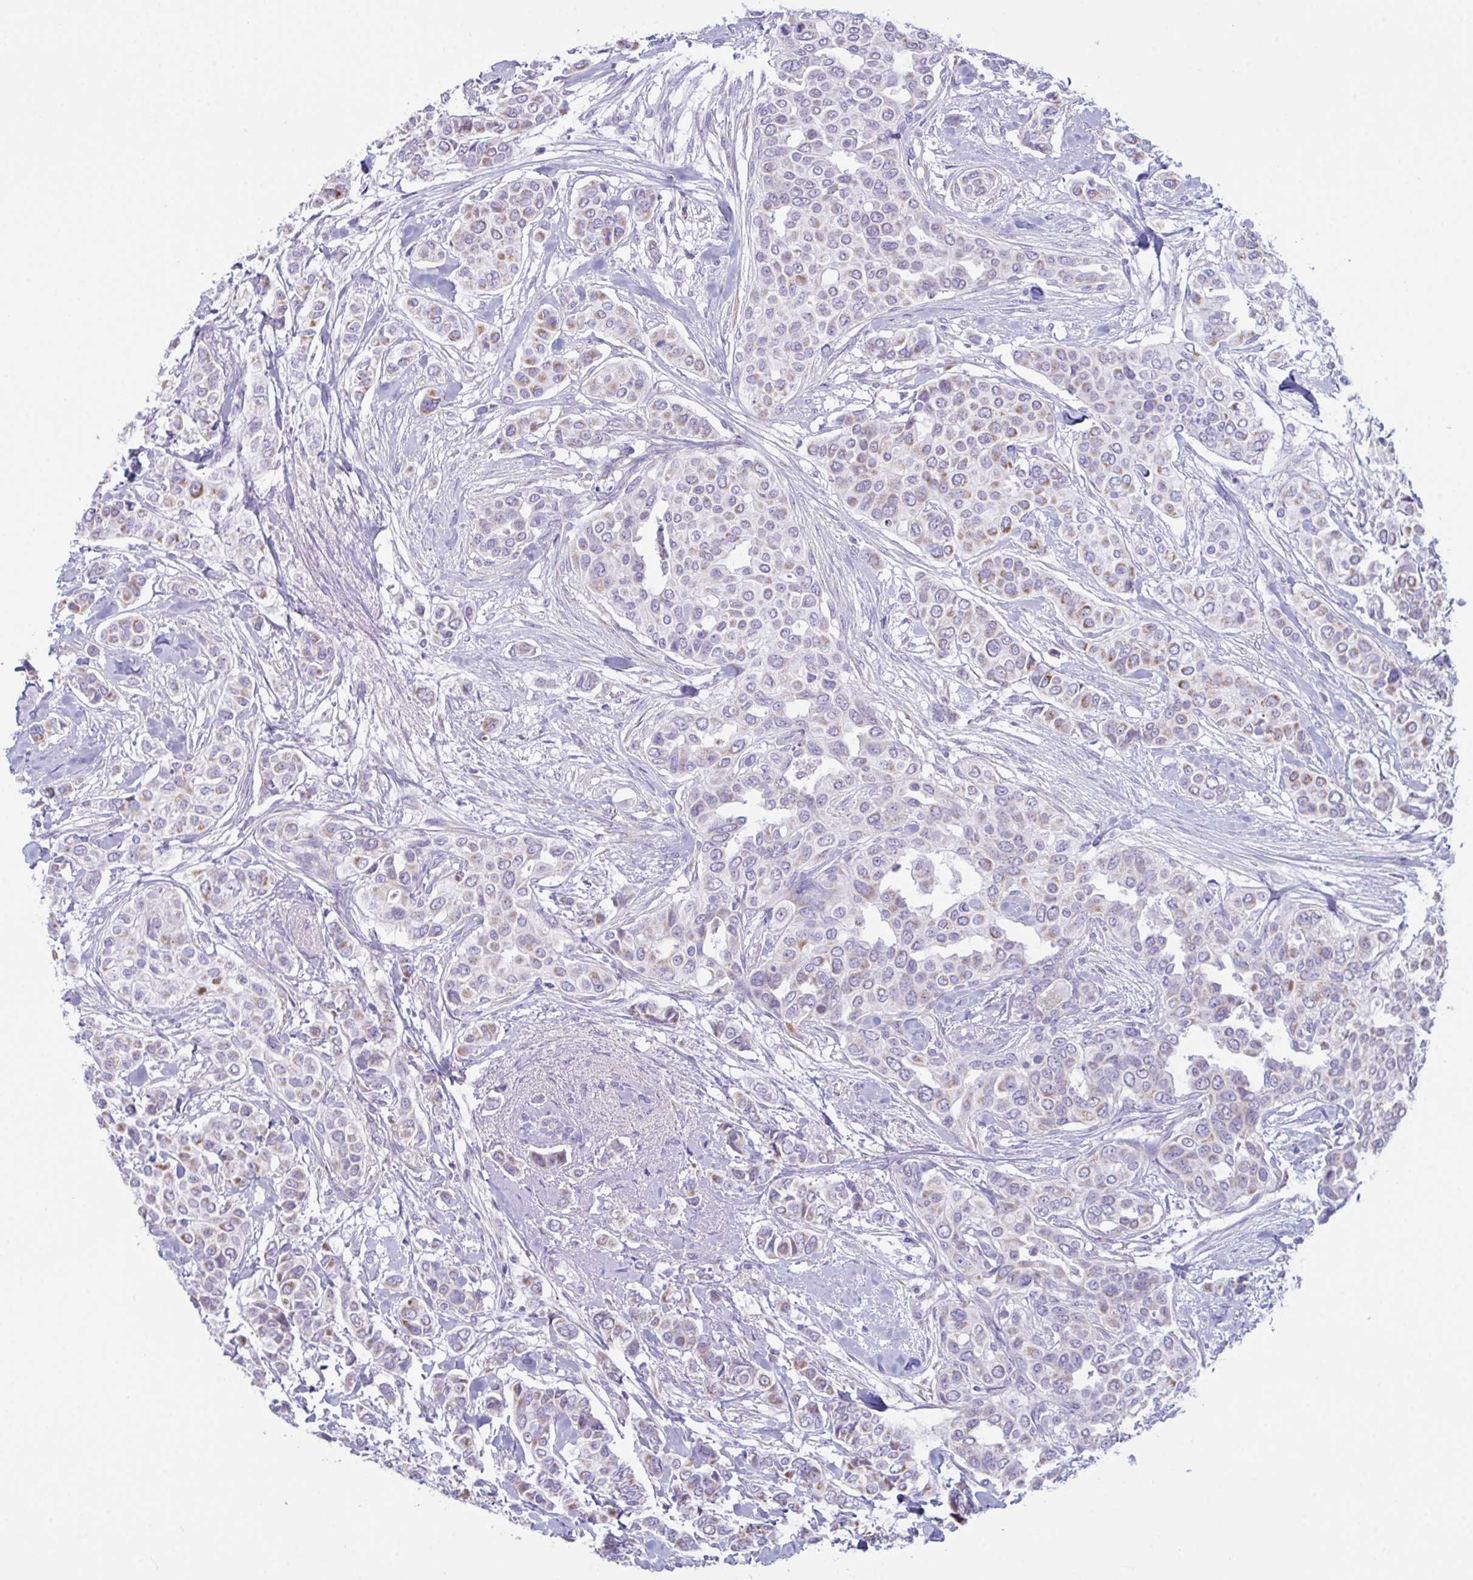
{"staining": {"intensity": "moderate", "quantity": "<25%", "location": "cytoplasmic/membranous"}, "tissue": "breast cancer", "cell_type": "Tumor cells", "image_type": "cancer", "snomed": [{"axis": "morphology", "description": "Lobular carcinoma"}, {"axis": "topography", "description": "Breast"}], "caption": "Immunohistochemistry (IHC) of human breast cancer (lobular carcinoma) reveals low levels of moderate cytoplasmic/membranous positivity in about <25% of tumor cells.", "gene": "BBS1", "patient": {"sex": "female", "age": 51}}